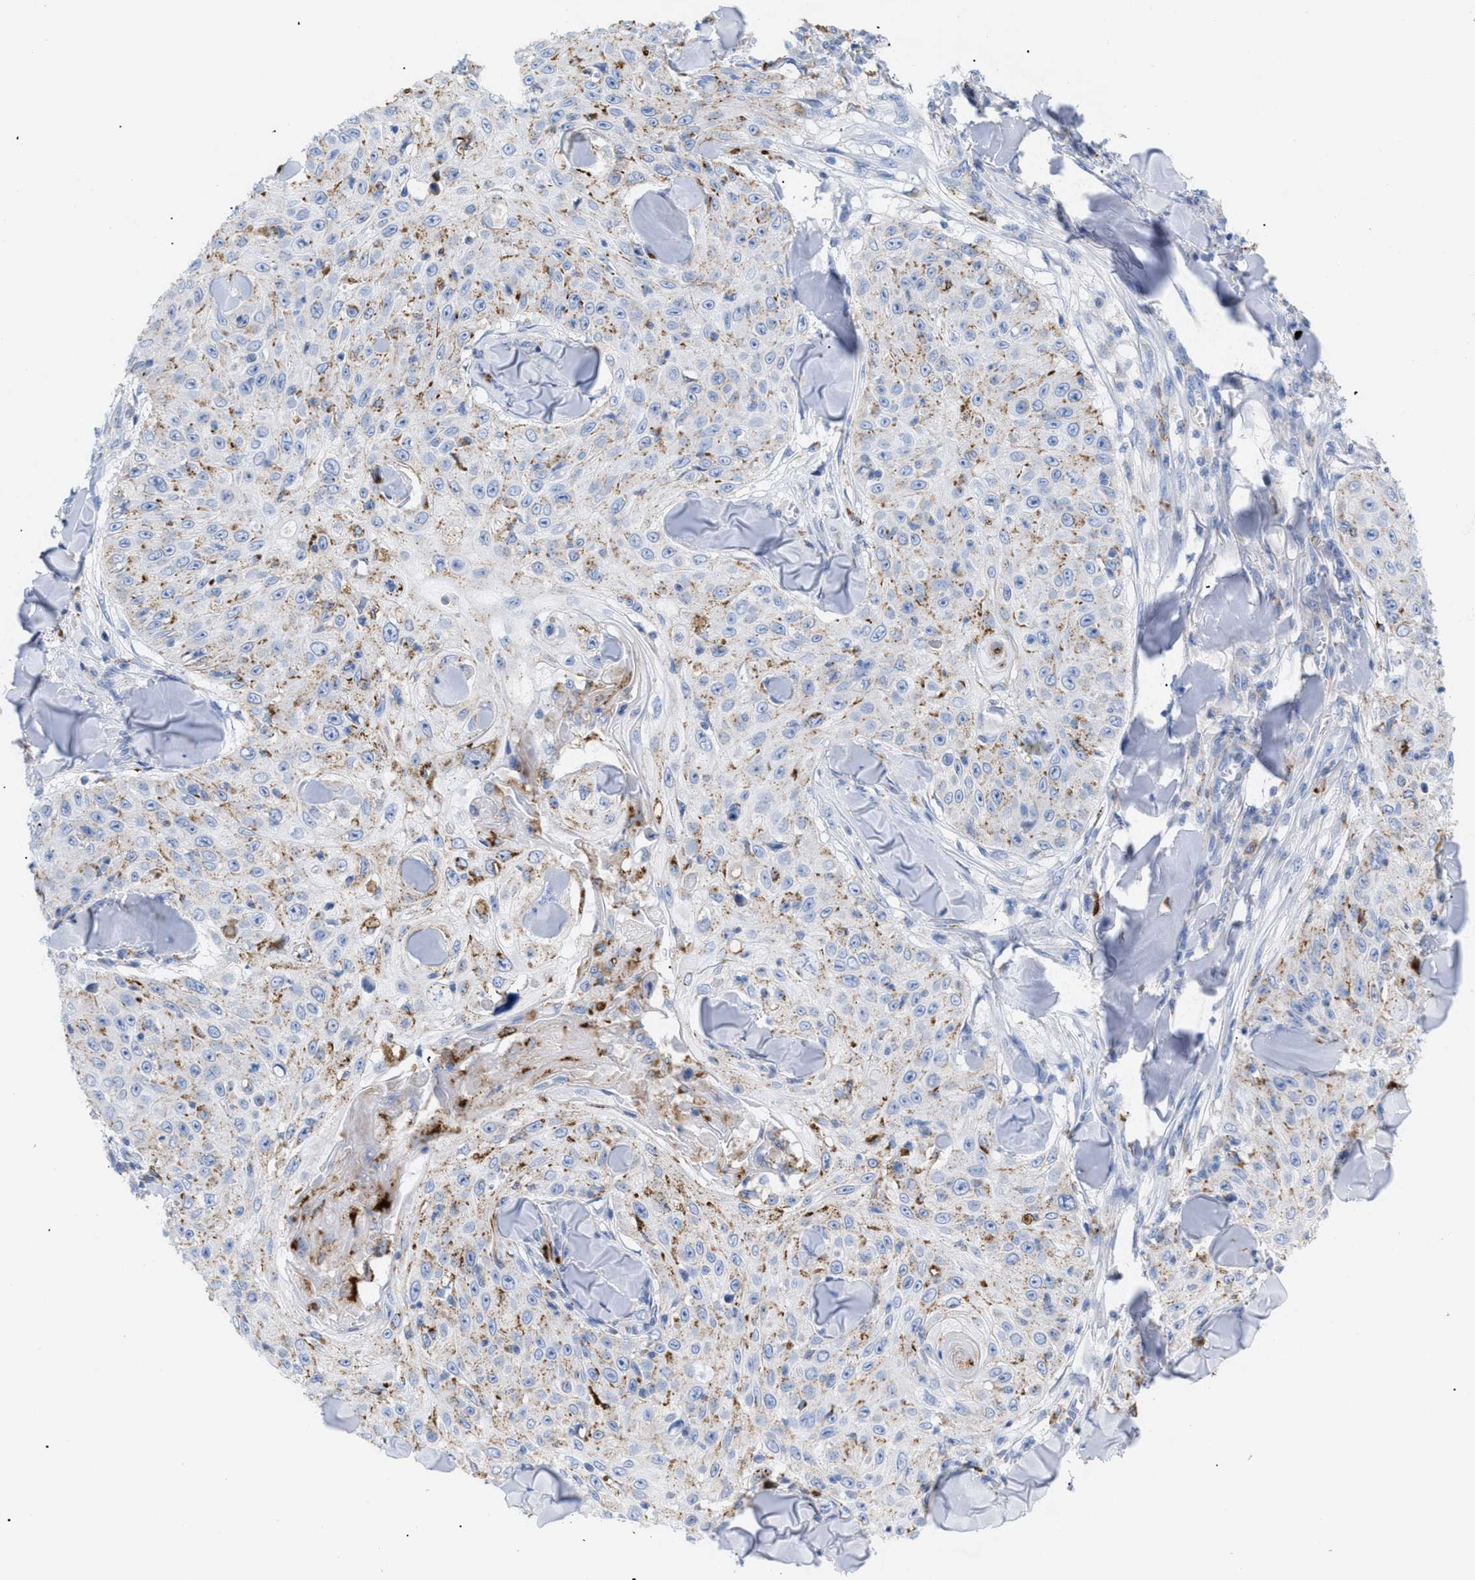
{"staining": {"intensity": "moderate", "quantity": "<25%", "location": "cytoplasmic/membranous"}, "tissue": "skin cancer", "cell_type": "Tumor cells", "image_type": "cancer", "snomed": [{"axis": "morphology", "description": "Squamous cell carcinoma, NOS"}, {"axis": "topography", "description": "Skin"}], "caption": "Skin squamous cell carcinoma stained with a brown dye demonstrates moderate cytoplasmic/membranous positive expression in about <25% of tumor cells.", "gene": "DRAM2", "patient": {"sex": "male", "age": 86}}